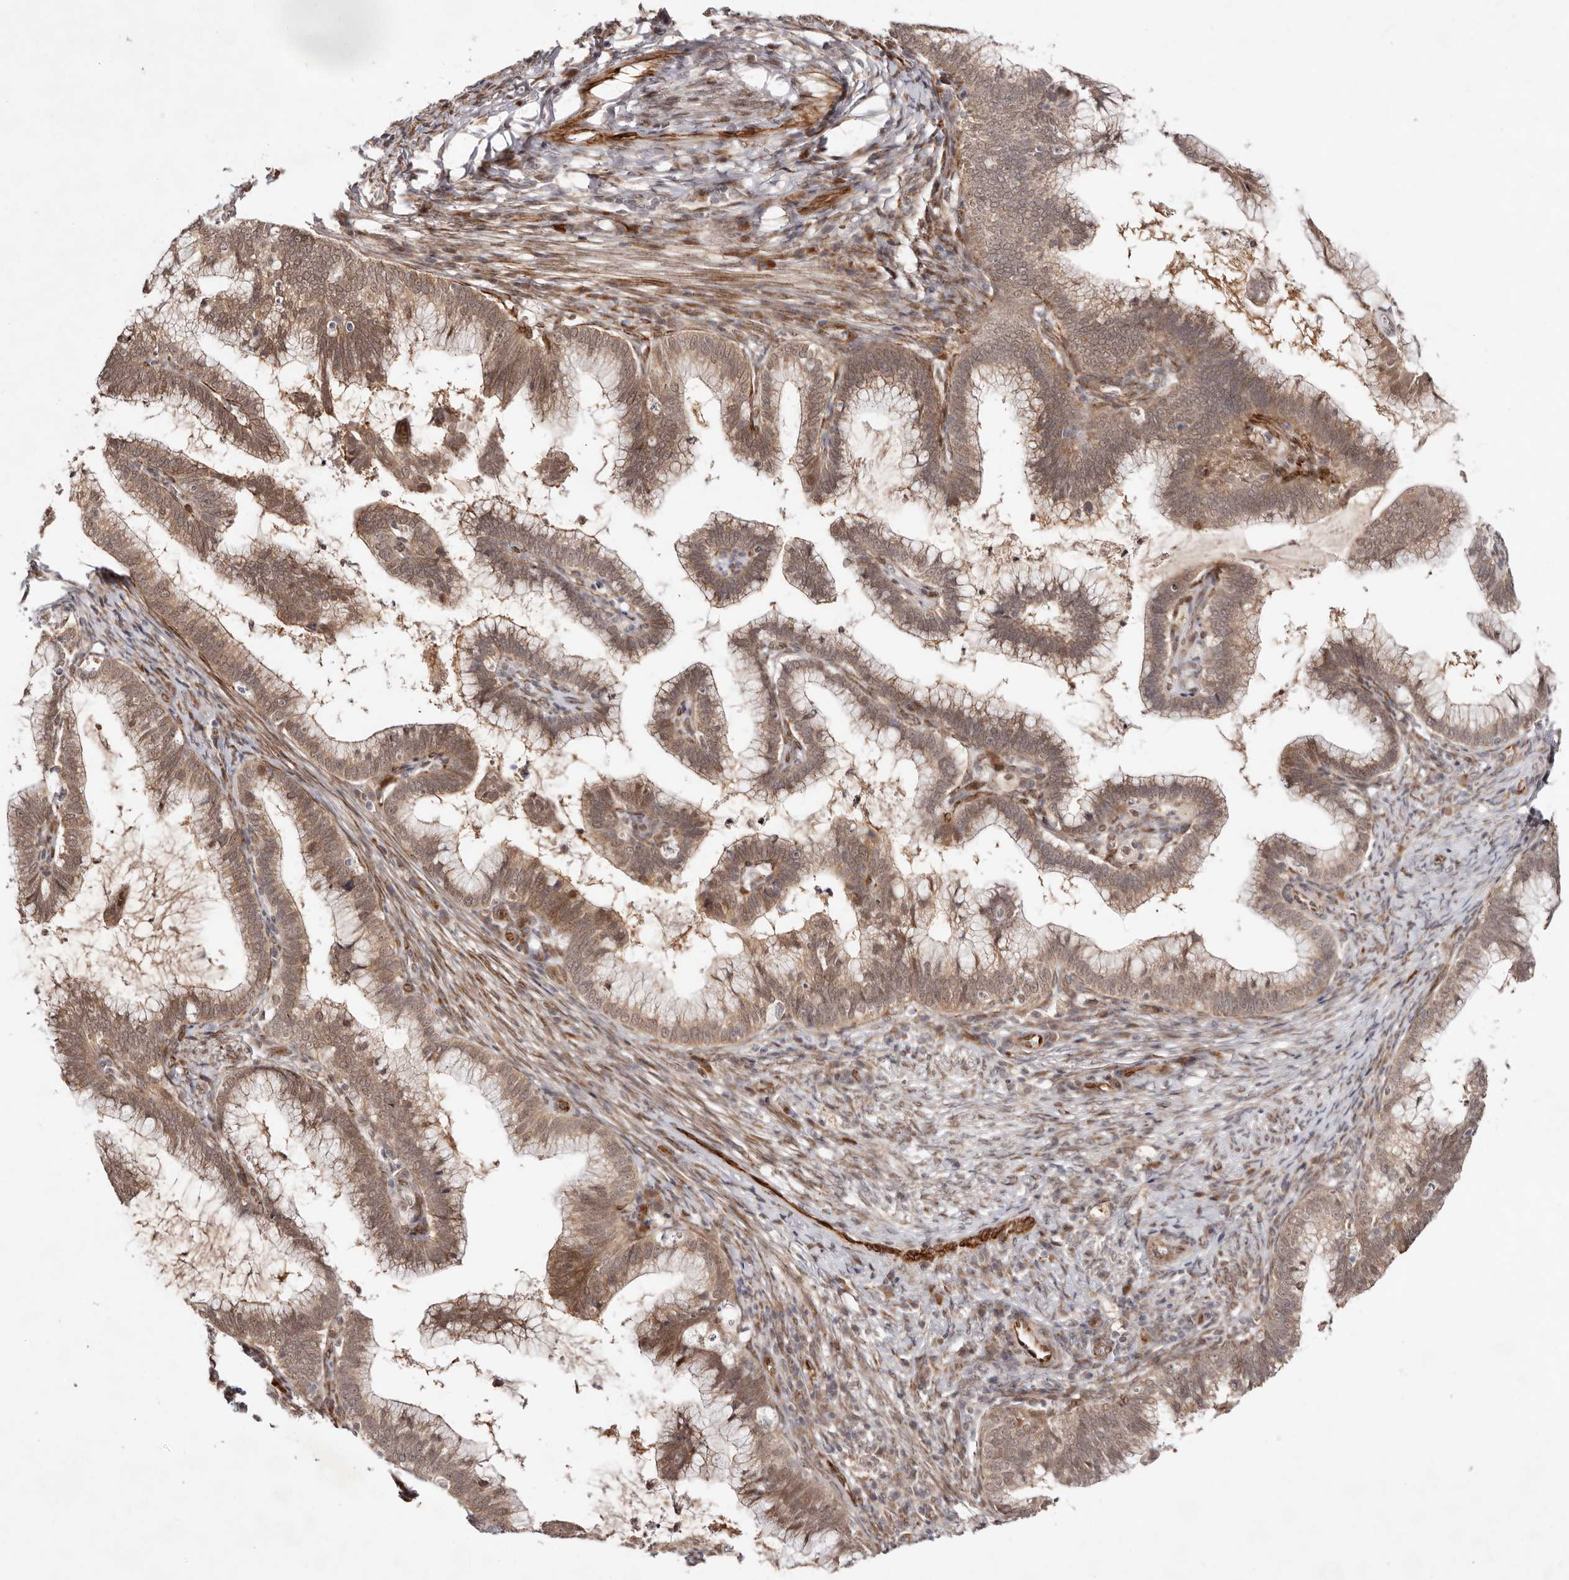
{"staining": {"intensity": "moderate", "quantity": ">75%", "location": "cytoplasmic/membranous,nuclear"}, "tissue": "cervical cancer", "cell_type": "Tumor cells", "image_type": "cancer", "snomed": [{"axis": "morphology", "description": "Adenocarcinoma, NOS"}, {"axis": "topography", "description": "Cervix"}], "caption": "Immunohistochemistry (IHC) image of neoplastic tissue: cervical cancer stained using immunohistochemistry (IHC) demonstrates medium levels of moderate protein expression localized specifically in the cytoplasmic/membranous and nuclear of tumor cells, appearing as a cytoplasmic/membranous and nuclear brown color.", "gene": "BCL2L15", "patient": {"sex": "female", "age": 36}}